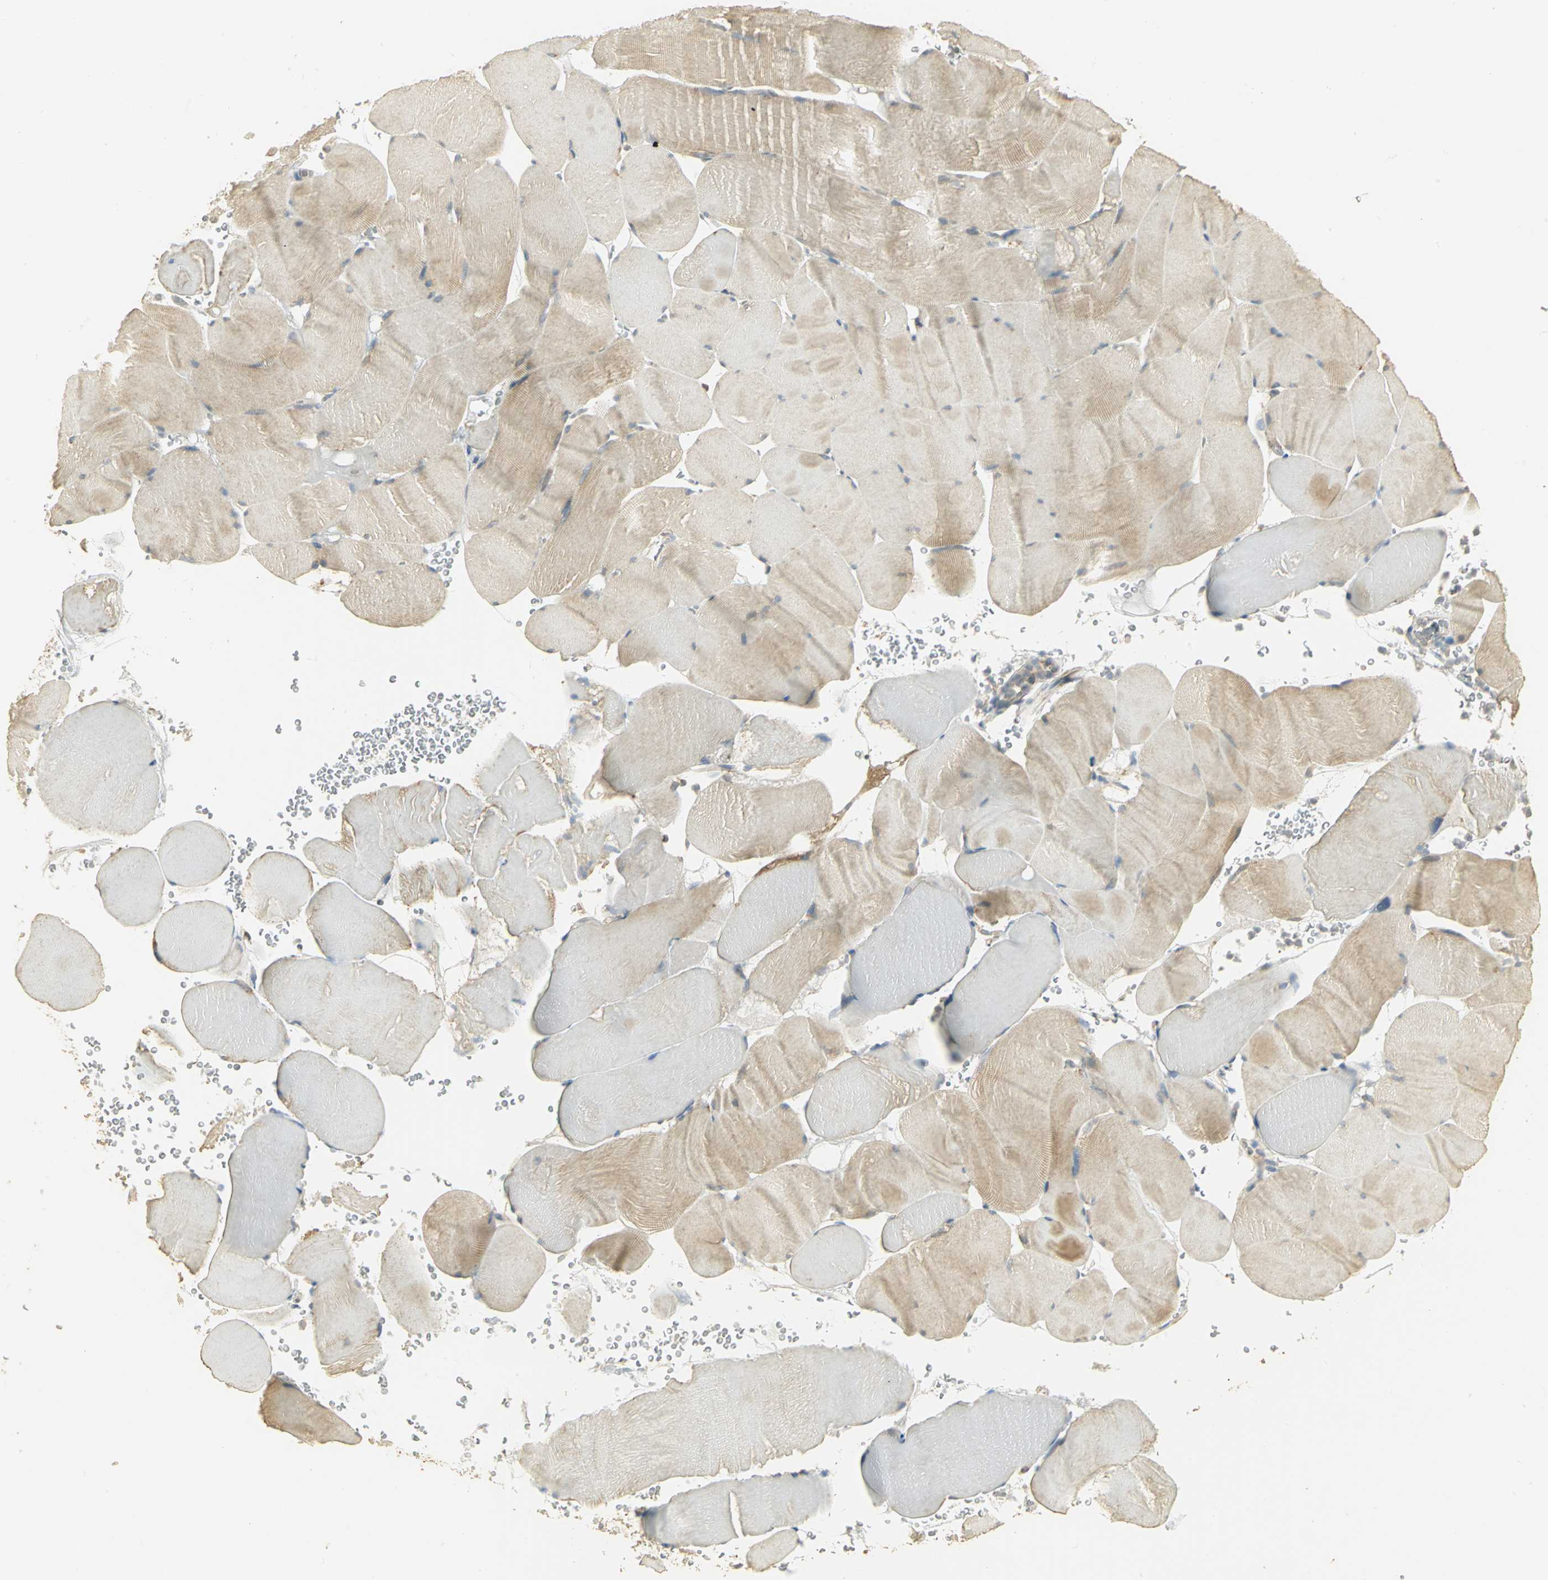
{"staining": {"intensity": "weak", "quantity": ">75%", "location": "cytoplasmic/membranous"}, "tissue": "skeletal muscle", "cell_type": "Myocytes", "image_type": "normal", "snomed": [{"axis": "morphology", "description": "Normal tissue, NOS"}, {"axis": "topography", "description": "Skeletal muscle"}], "caption": "Protein expression by IHC demonstrates weak cytoplasmic/membranous positivity in about >75% of myocytes in unremarkable skeletal muscle.", "gene": "RARS1", "patient": {"sex": "male", "age": 62}}